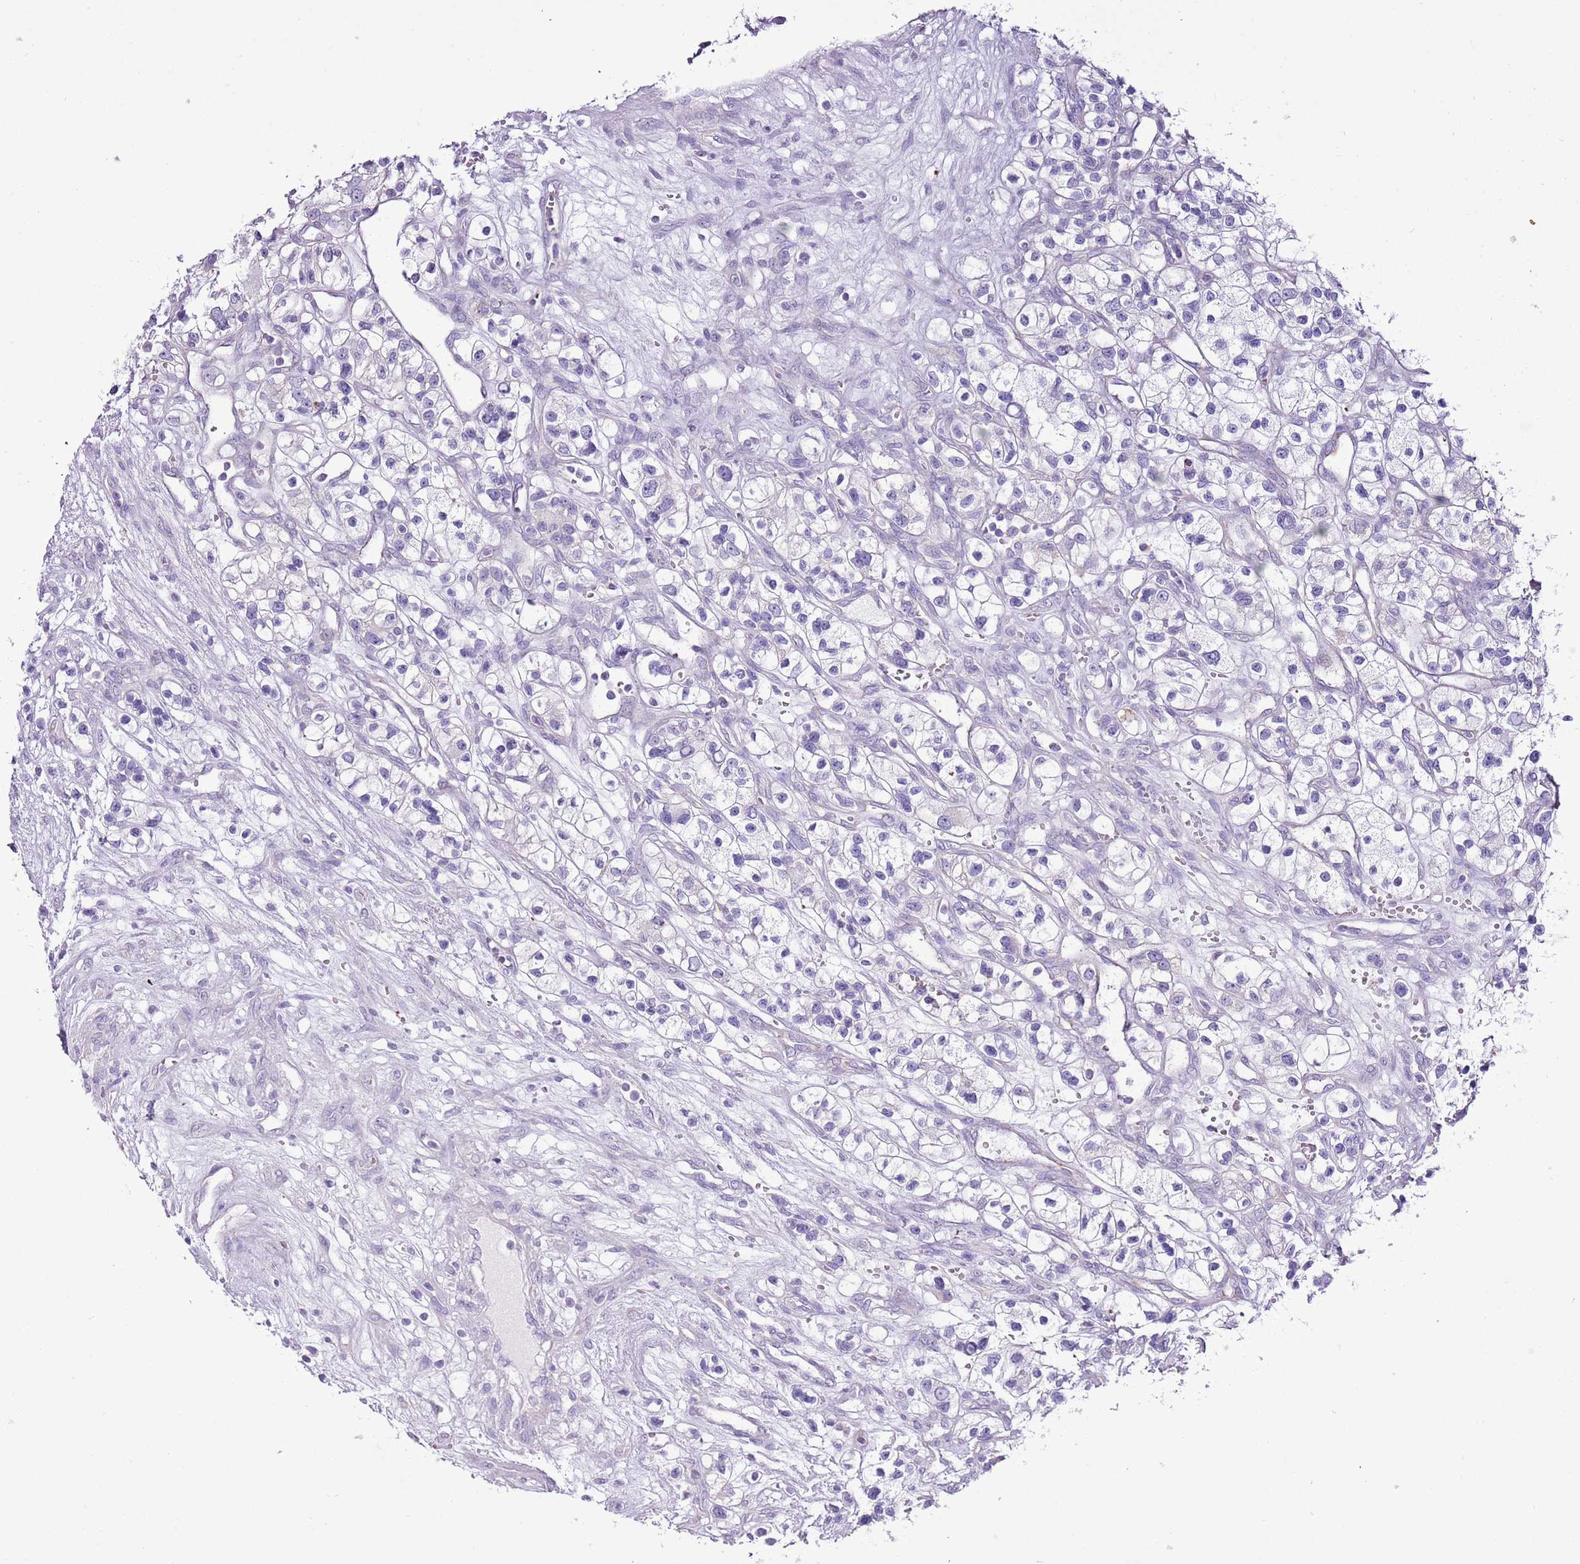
{"staining": {"intensity": "negative", "quantity": "none", "location": "none"}, "tissue": "renal cancer", "cell_type": "Tumor cells", "image_type": "cancer", "snomed": [{"axis": "morphology", "description": "Adenocarcinoma, NOS"}, {"axis": "topography", "description": "Kidney"}], "caption": "Tumor cells are negative for brown protein staining in renal adenocarcinoma.", "gene": "SLC23A1", "patient": {"sex": "female", "age": 57}}